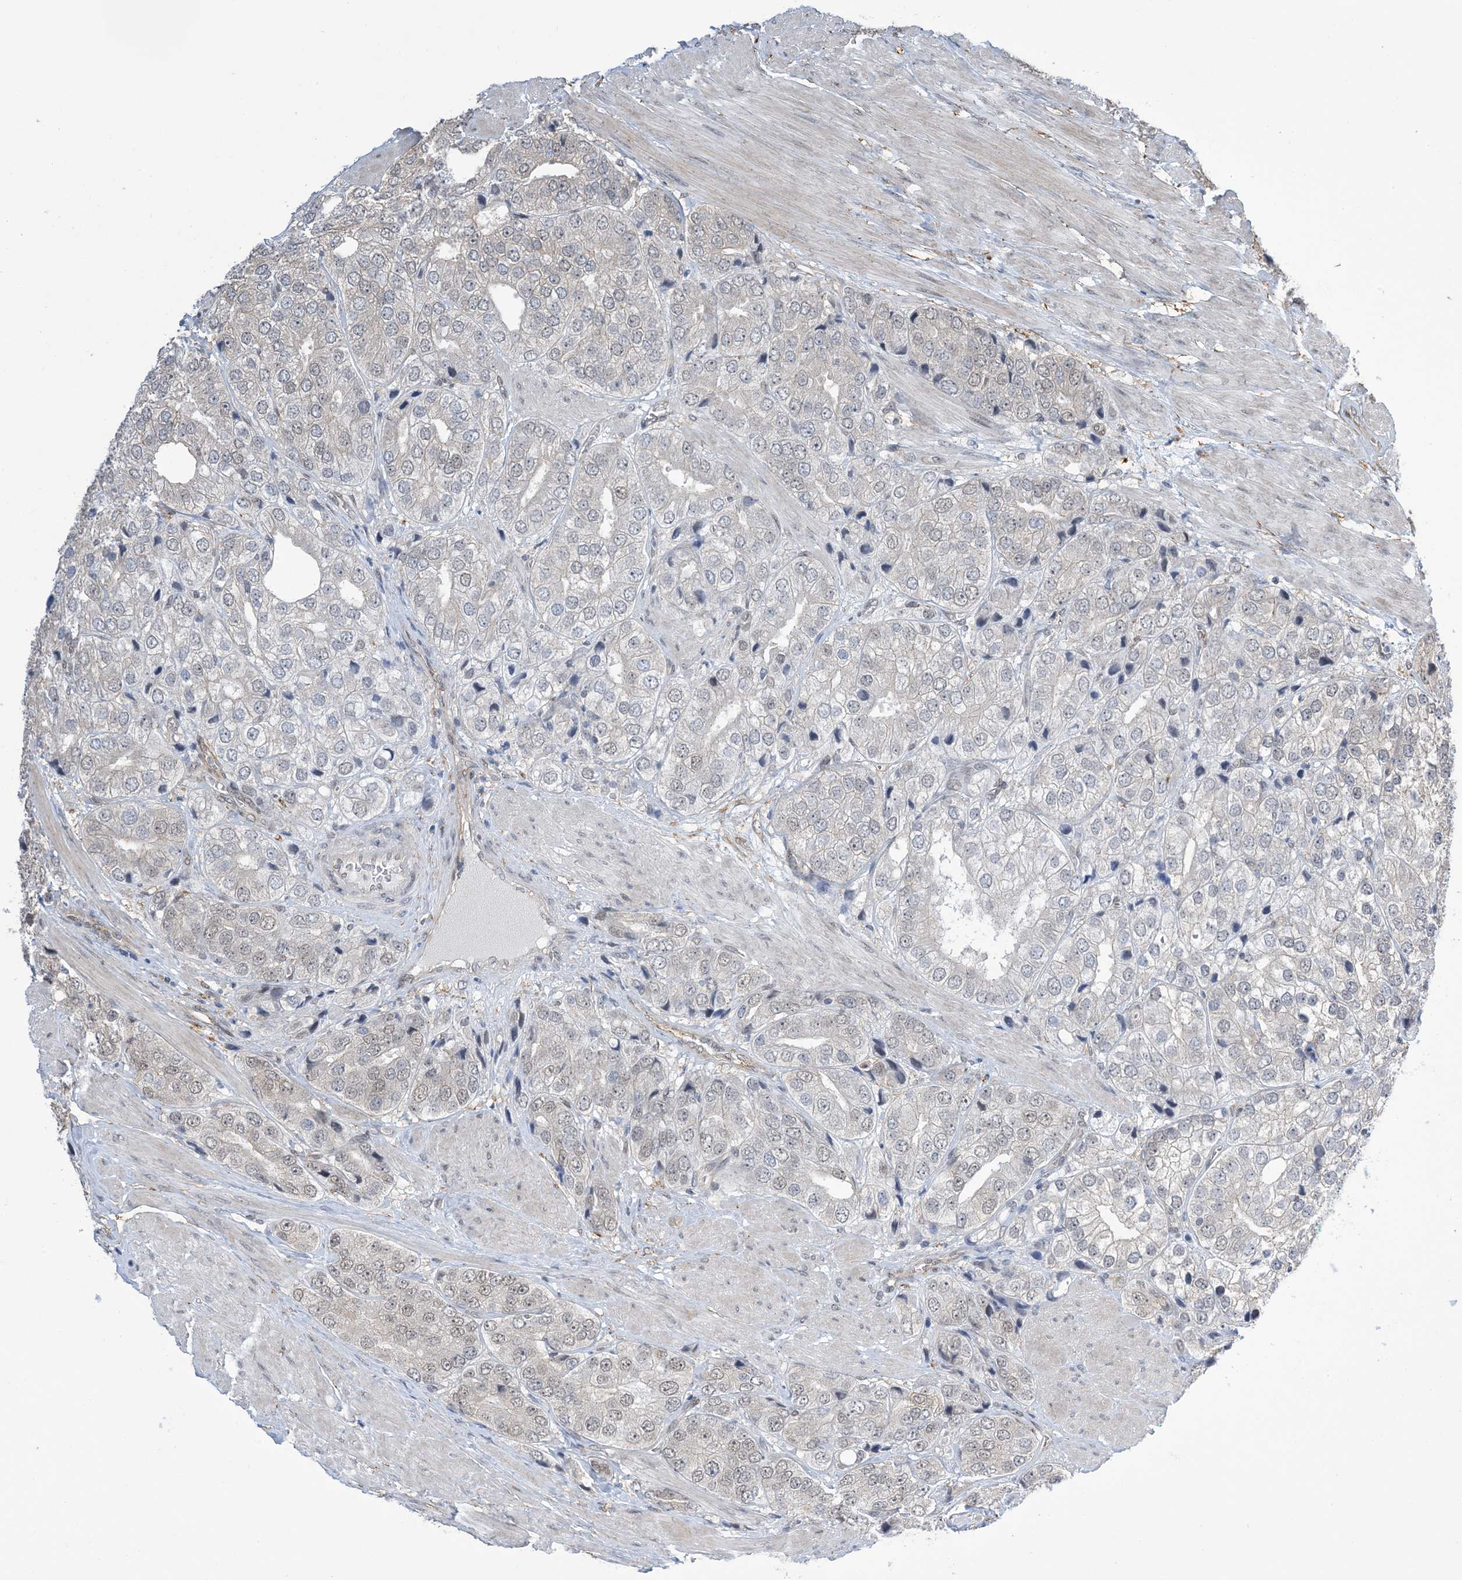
{"staining": {"intensity": "negative", "quantity": "none", "location": "none"}, "tissue": "prostate cancer", "cell_type": "Tumor cells", "image_type": "cancer", "snomed": [{"axis": "morphology", "description": "Adenocarcinoma, High grade"}, {"axis": "topography", "description": "Prostate"}], "caption": "This is an IHC photomicrograph of human prostate cancer. There is no staining in tumor cells.", "gene": "ZNF8", "patient": {"sex": "male", "age": 50}}